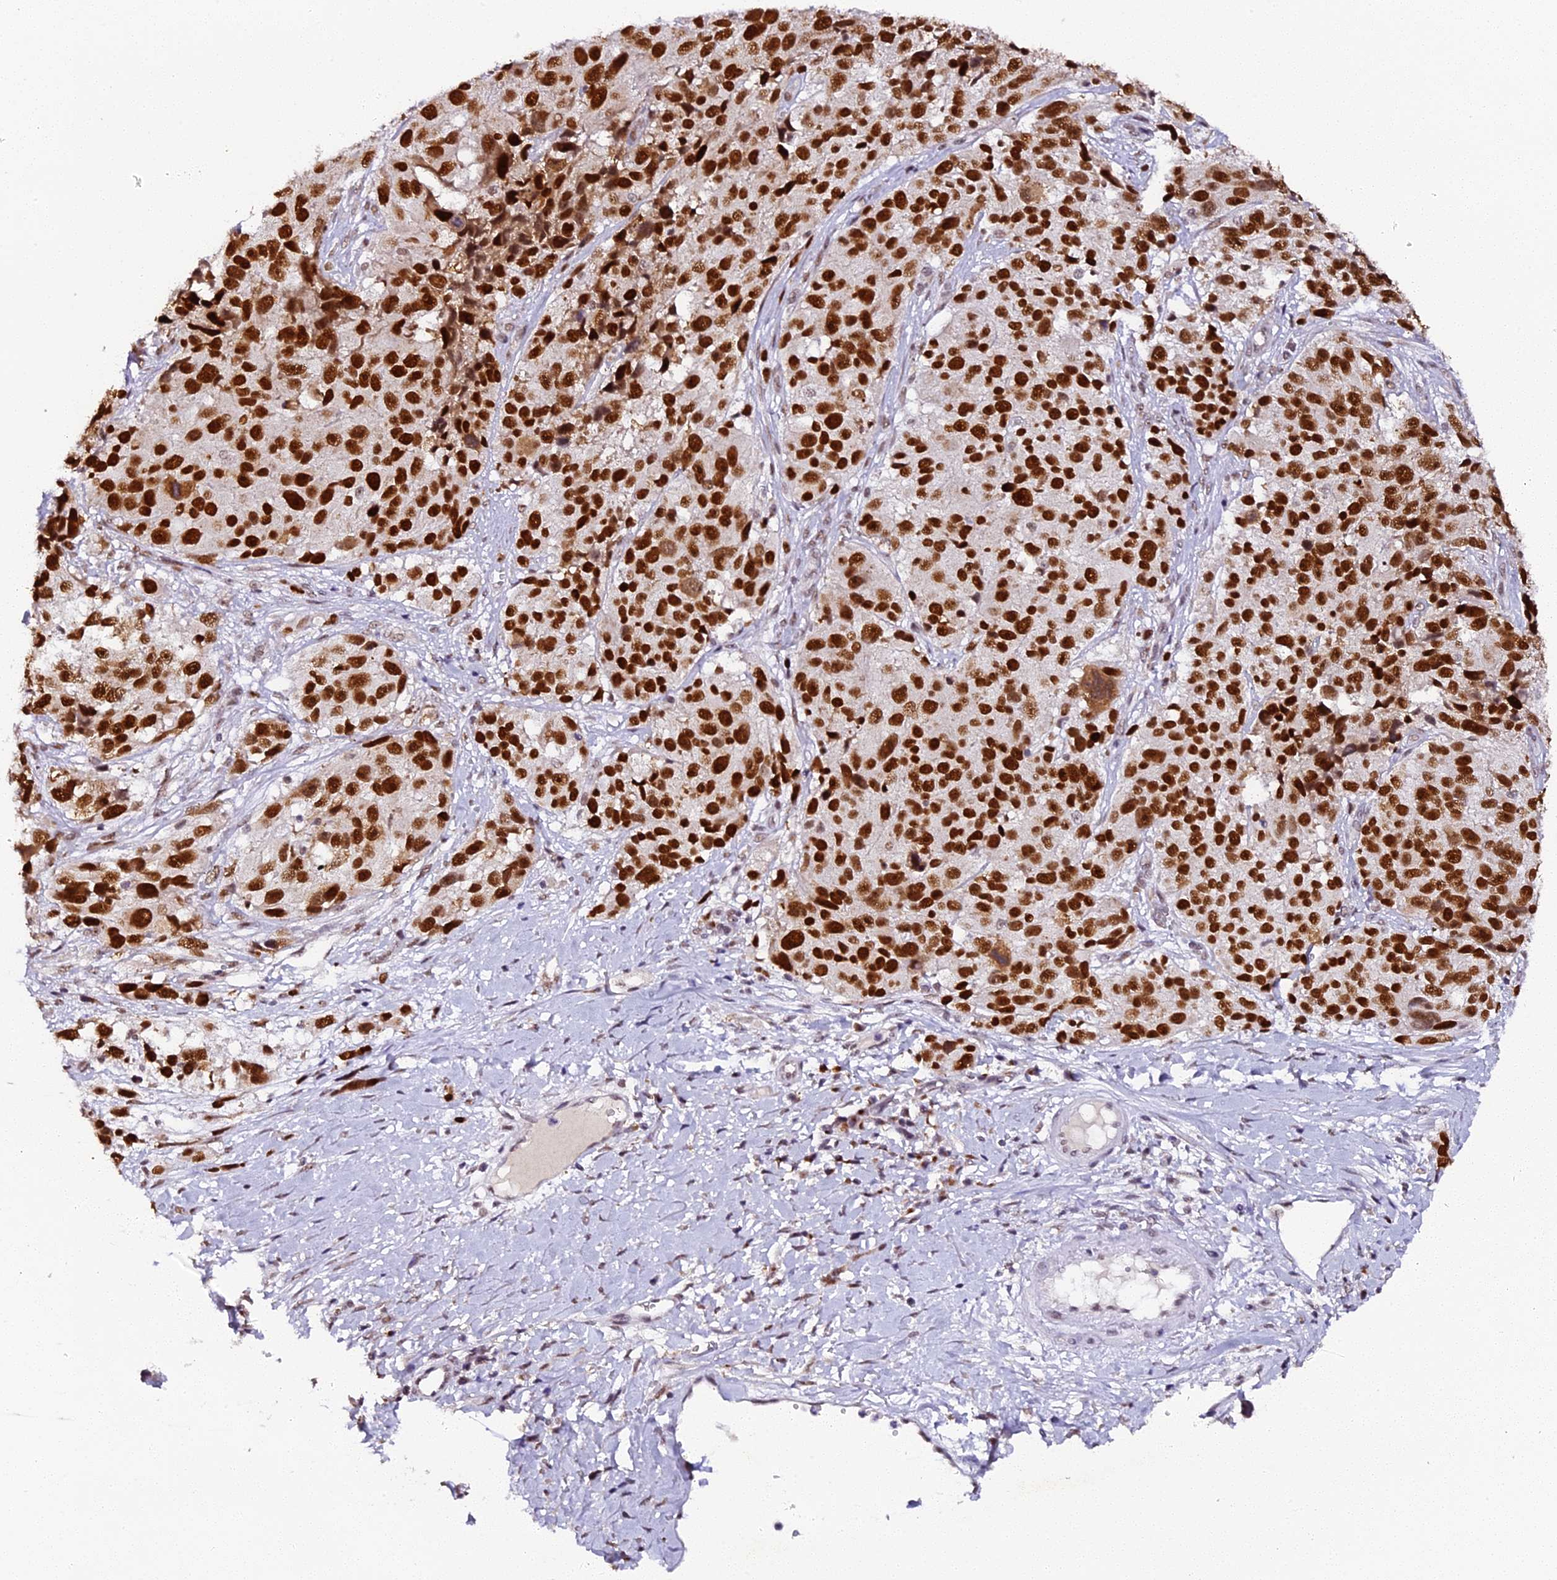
{"staining": {"intensity": "strong", "quantity": ">75%", "location": "nuclear"}, "tissue": "melanoma", "cell_type": "Tumor cells", "image_type": "cancer", "snomed": [{"axis": "morphology", "description": "Malignant melanoma, NOS"}, {"axis": "topography", "description": "Skin"}], "caption": "Protein staining of melanoma tissue displays strong nuclear expression in about >75% of tumor cells.", "gene": "NCBP1", "patient": {"sex": "male", "age": 84}}